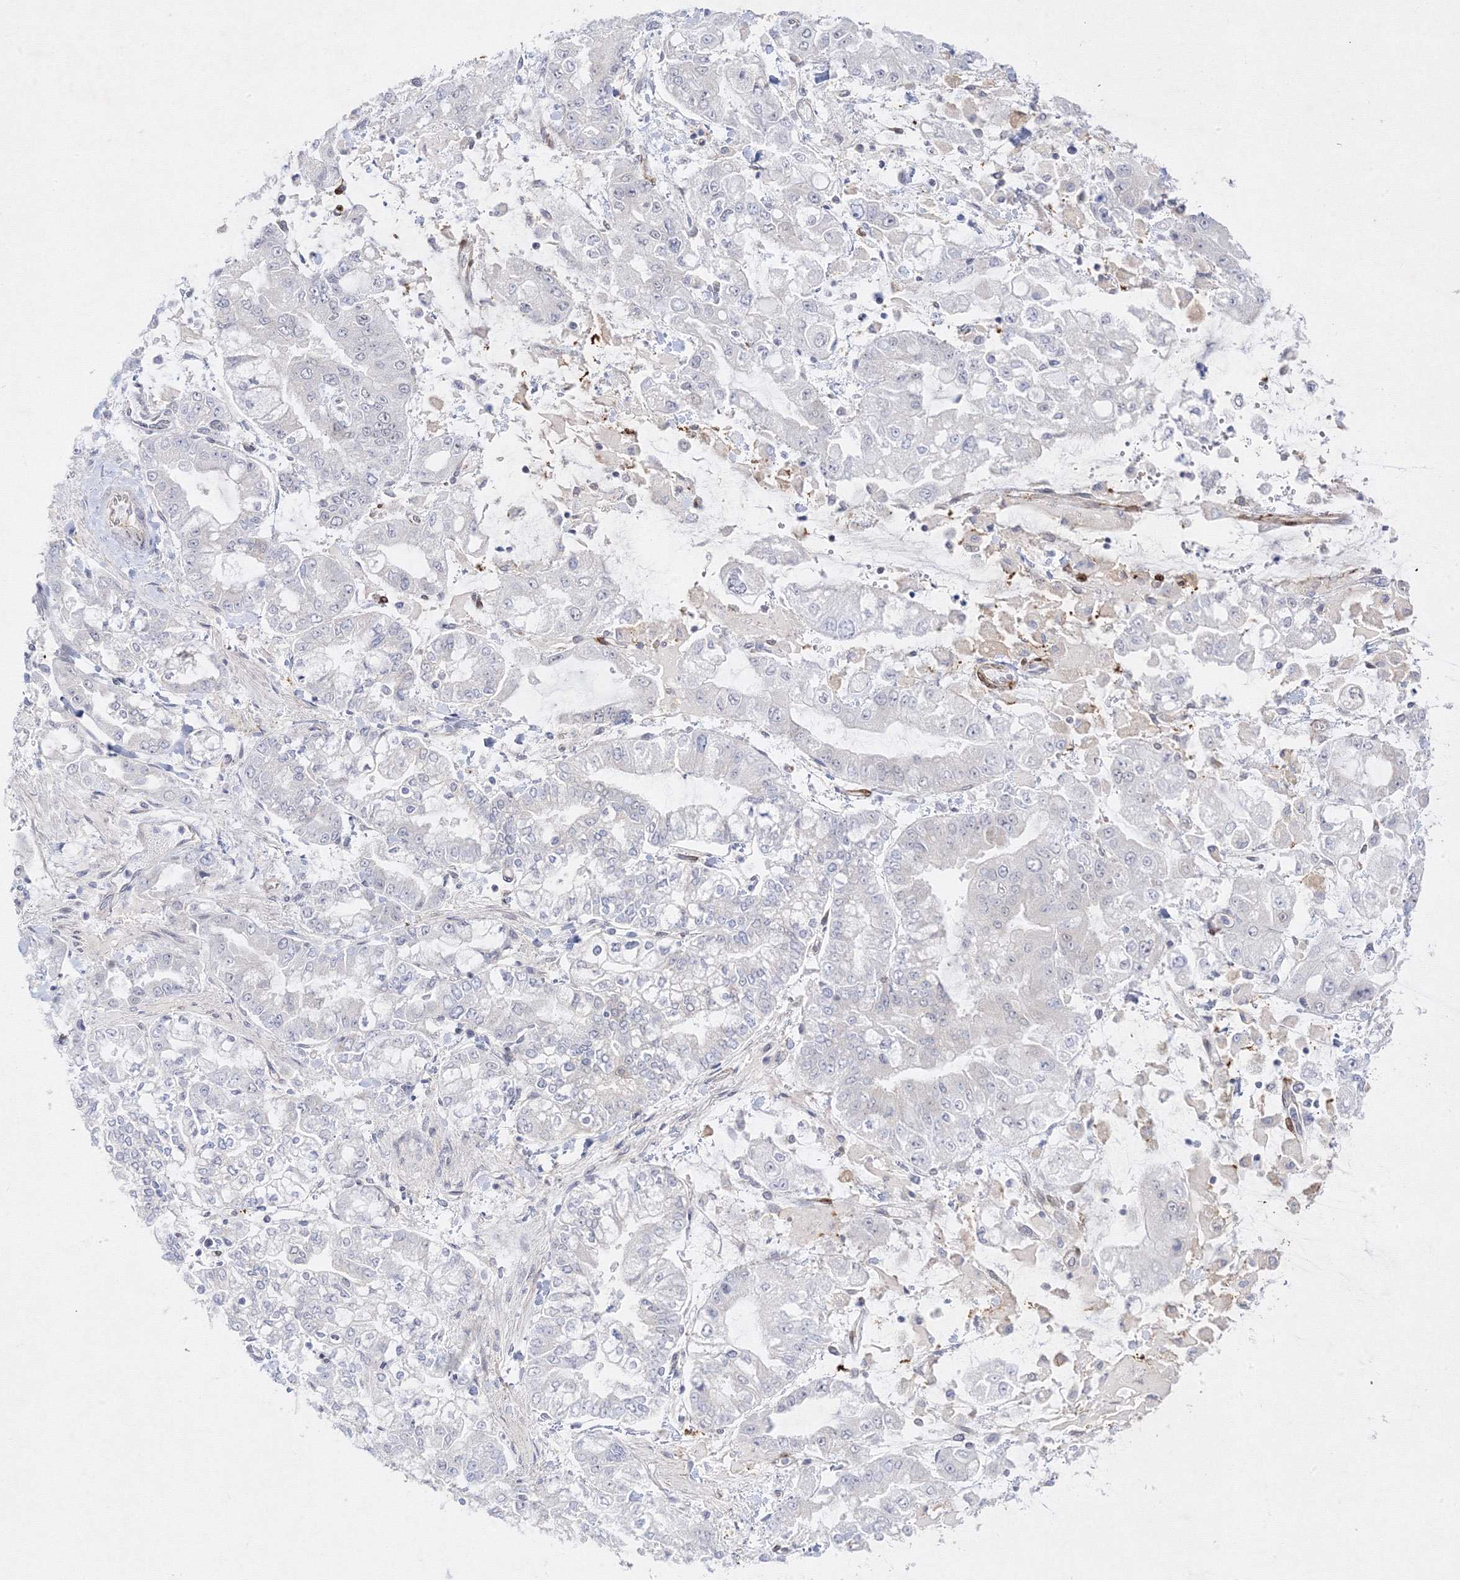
{"staining": {"intensity": "negative", "quantity": "none", "location": "none"}, "tissue": "stomach cancer", "cell_type": "Tumor cells", "image_type": "cancer", "snomed": [{"axis": "morphology", "description": "Normal tissue, NOS"}, {"axis": "morphology", "description": "Adenocarcinoma, NOS"}, {"axis": "topography", "description": "Stomach, upper"}, {"axis": "topography", "description": "Stomach"}], "caption": "This is a micrograph of IHC staining of stomach cancer (adenocarcinoma), which shows no staining in tumor cells.", "gene": "C2CD2", "patient": {"sex": "male", "age": 76}}